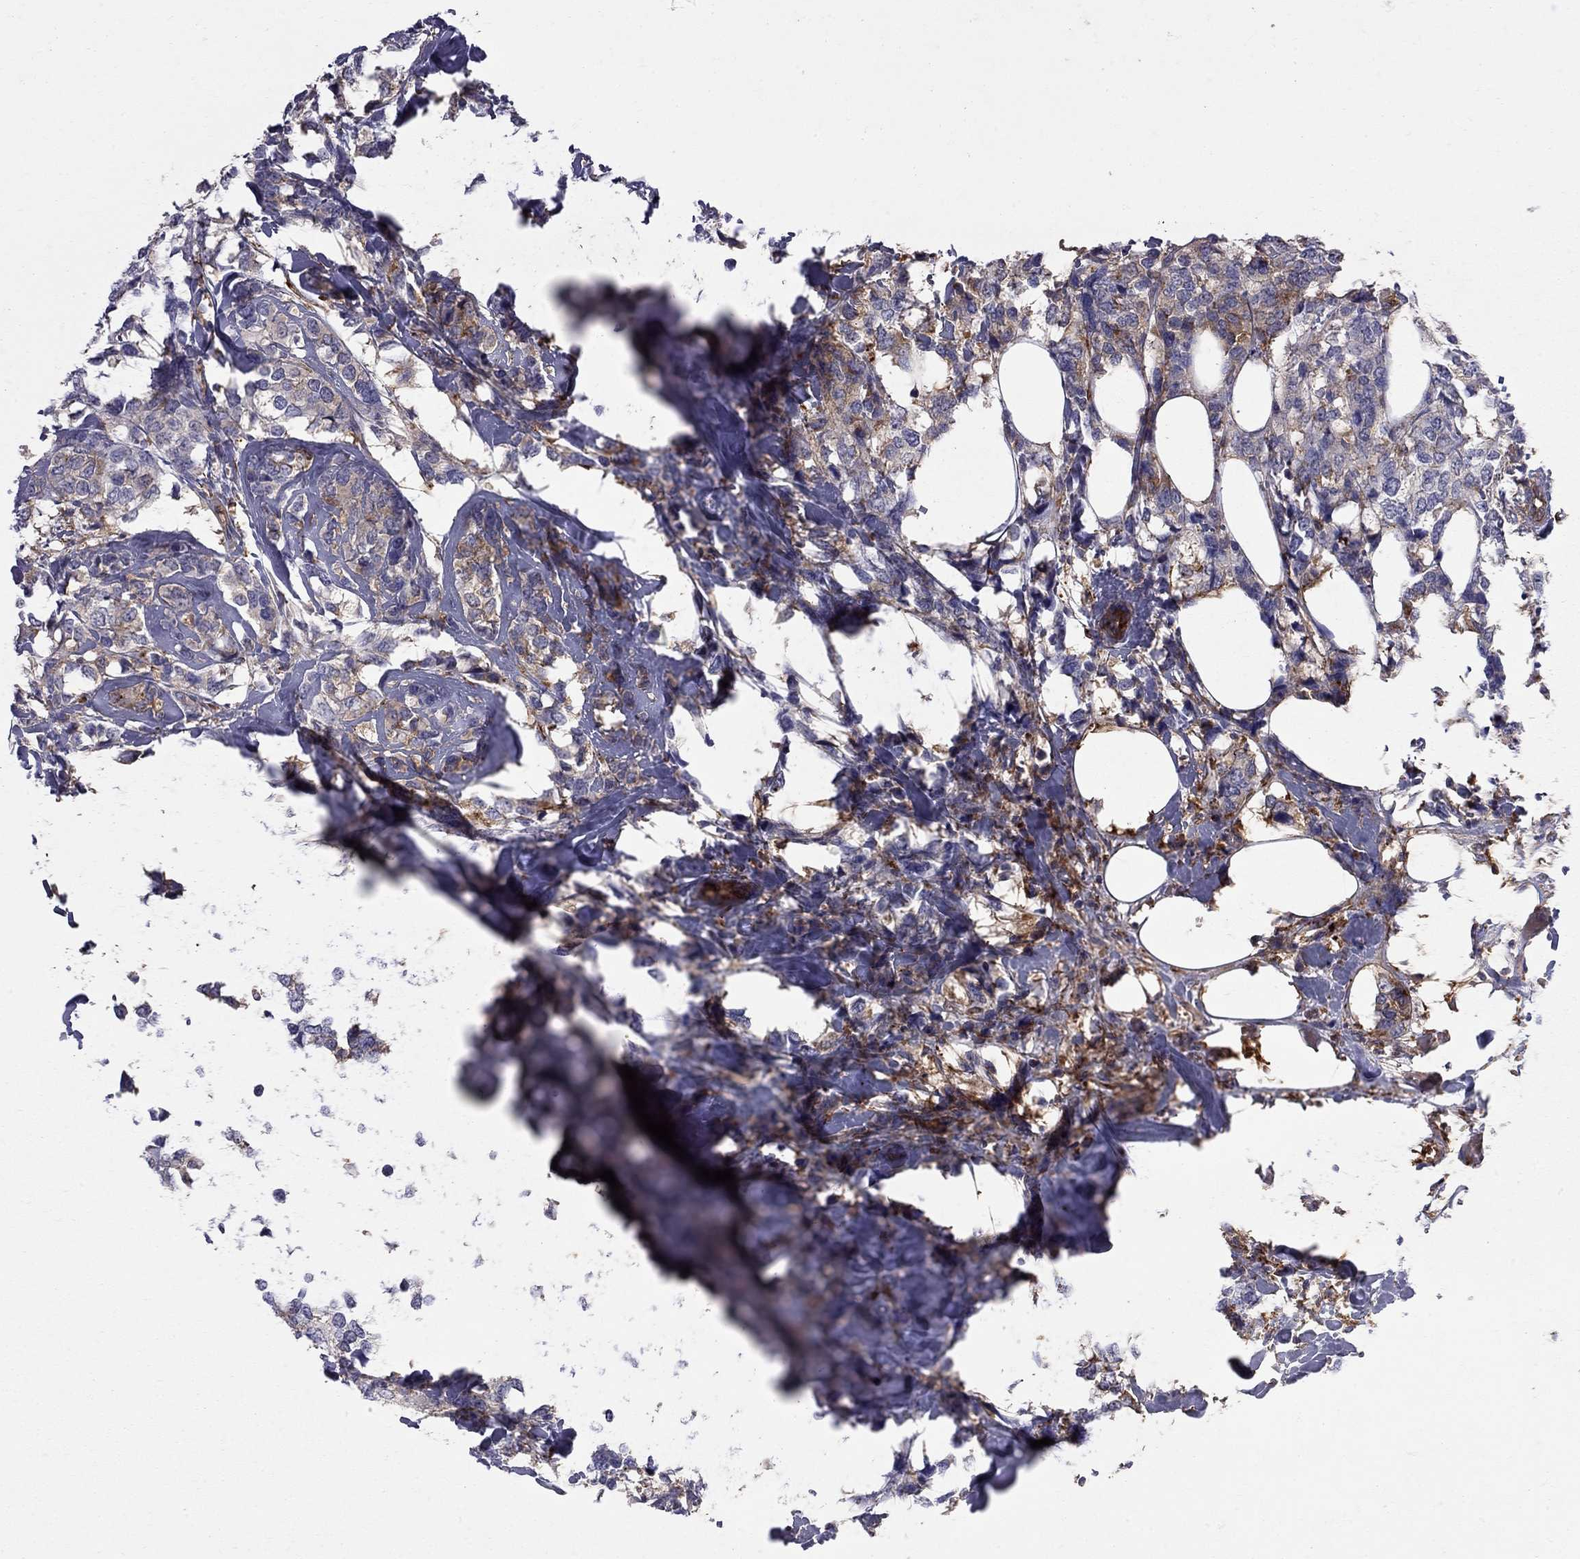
{"staining": {"intensity": "strong", "quantity": "25%-75%", "location": "cytoplasmic/membranous"}, "tissue": "breast cancer", "cell_type": "Tumor cells", "image_type": "cancer", "snomed": [{"axis": "morphology", "description": "Lobular carcinoma"}, {"axis": "topography", "description": "Breast"}], "caption": "This is an image of immunohistochemistry (IHC) staining of breast cancer (lobular carcinoma), which shows strong positivity in the cytoplasmic/membranous of tumor cells.", "gene": "EIF4E3", "patient": {"sex": "female", "age": 59}}